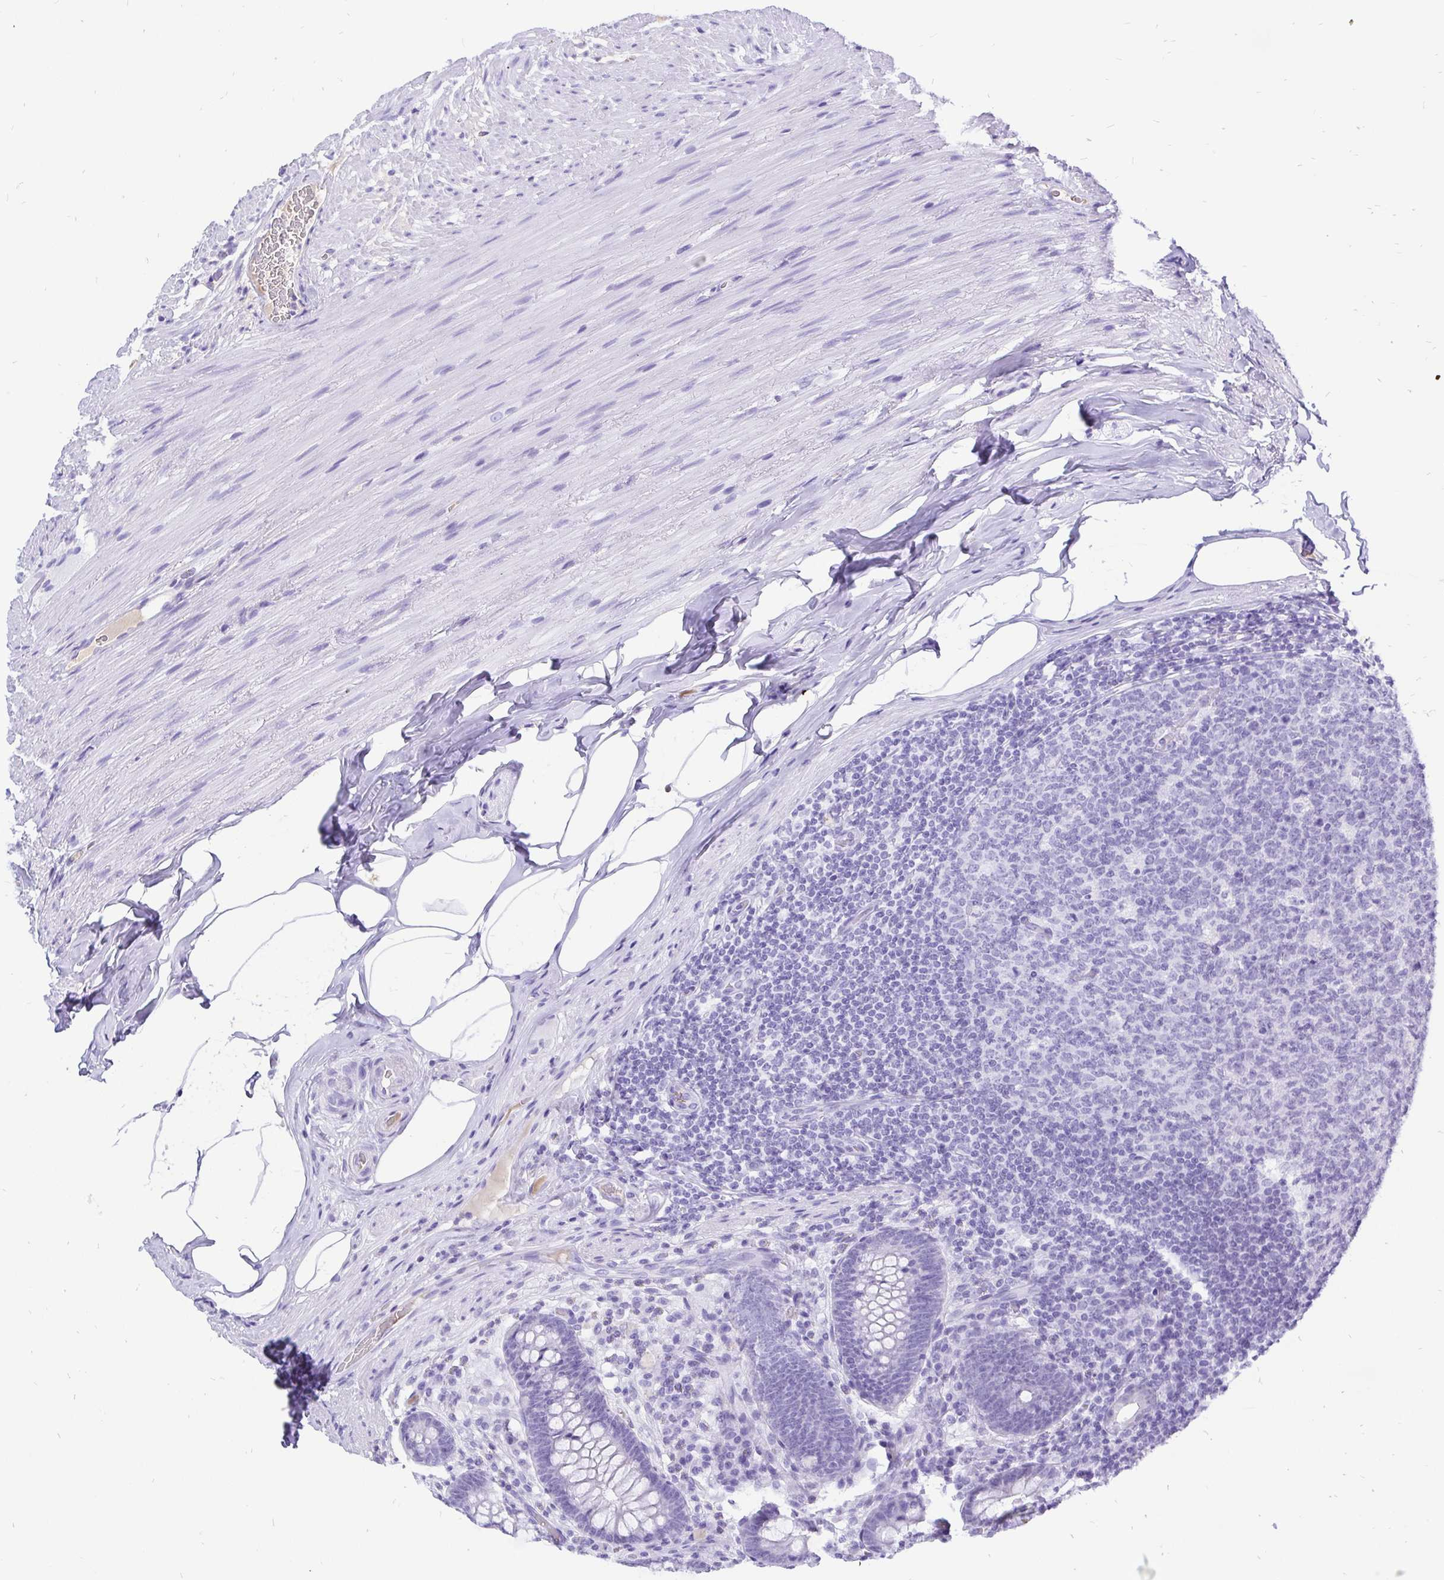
{"staining": {"intensity": "negative", "quantity": "none", "location": "none"}, "tissue": "appendix", "cell_type": "Glandular cells", "image_type": "normal", "snomed": [{"axis": "morphology", "description": "Normal tissue, NOS"}, {"axis": "topography", "description": "Appendix"}], "caption": "Glandular cells are negative for protein expression in normal human appendix. (DAB immunohistochemistry with hematoxylin counter stain).", "gene": "KRT13", "patient": {"sex": "male", "age": 71}}